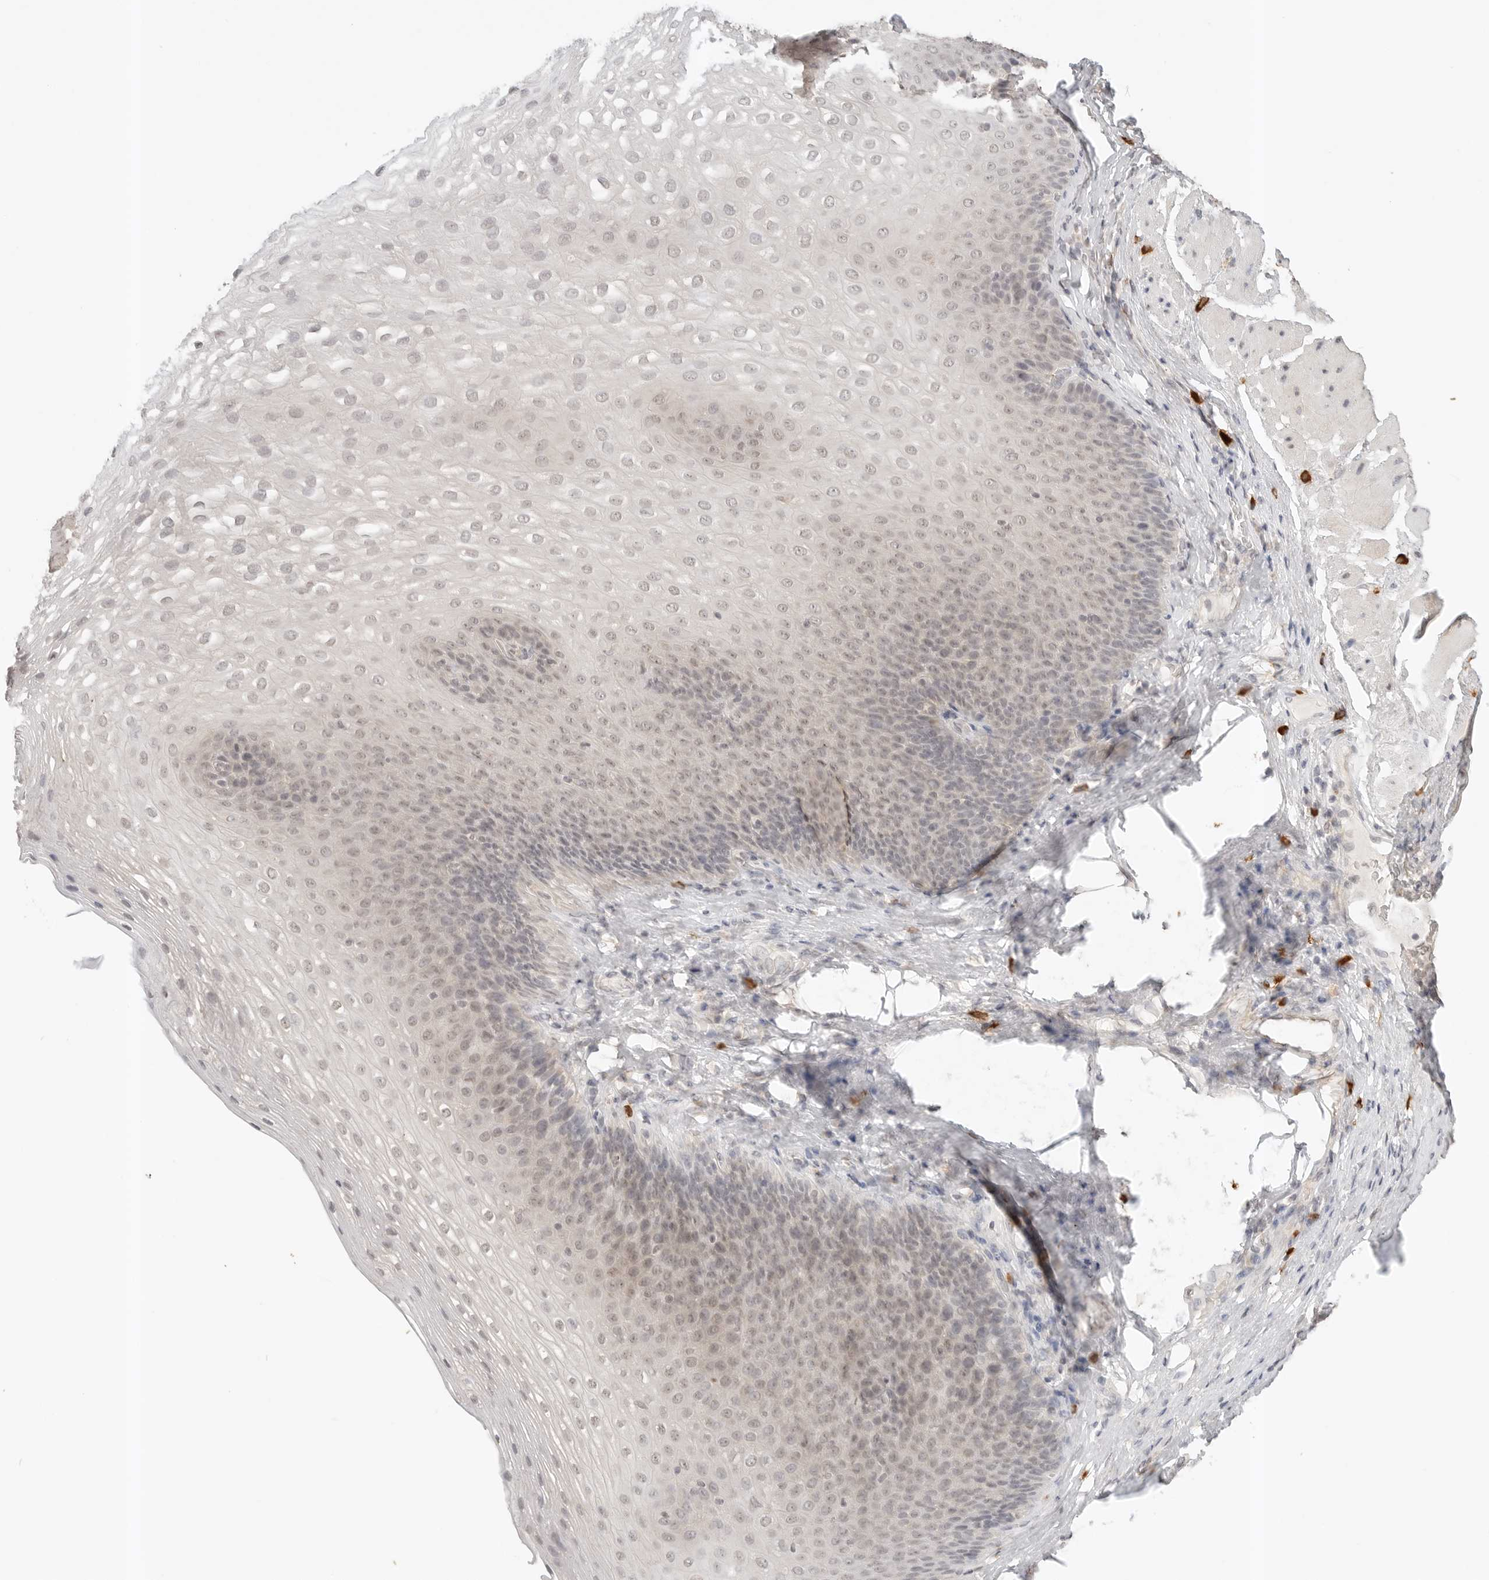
{"staining": {"intensity": "weak", "quantity": "<25%", "location": "nuclear"}, "tissue": "esophagus", "cell_type": "Squamous epithelial cells", "image_type": "normal", "snomed": [{"axis": "morphology", "description": "Normal tissue, NOS"}, {"axis": "topography", "description": "Esophagus"}], "caption": "Micrograph shows no significant protein positivity in squamous epithelial cells of normal esophagus. (Stains: DAB (3,3'-diaminobenzidine) immunohistochemistry (IHC) with hematoxylin counter stain, Microscopy: brightfield microscopy at high magnification).", "gene": "IL24", "patient": {"sex": "female", "age": 66}}